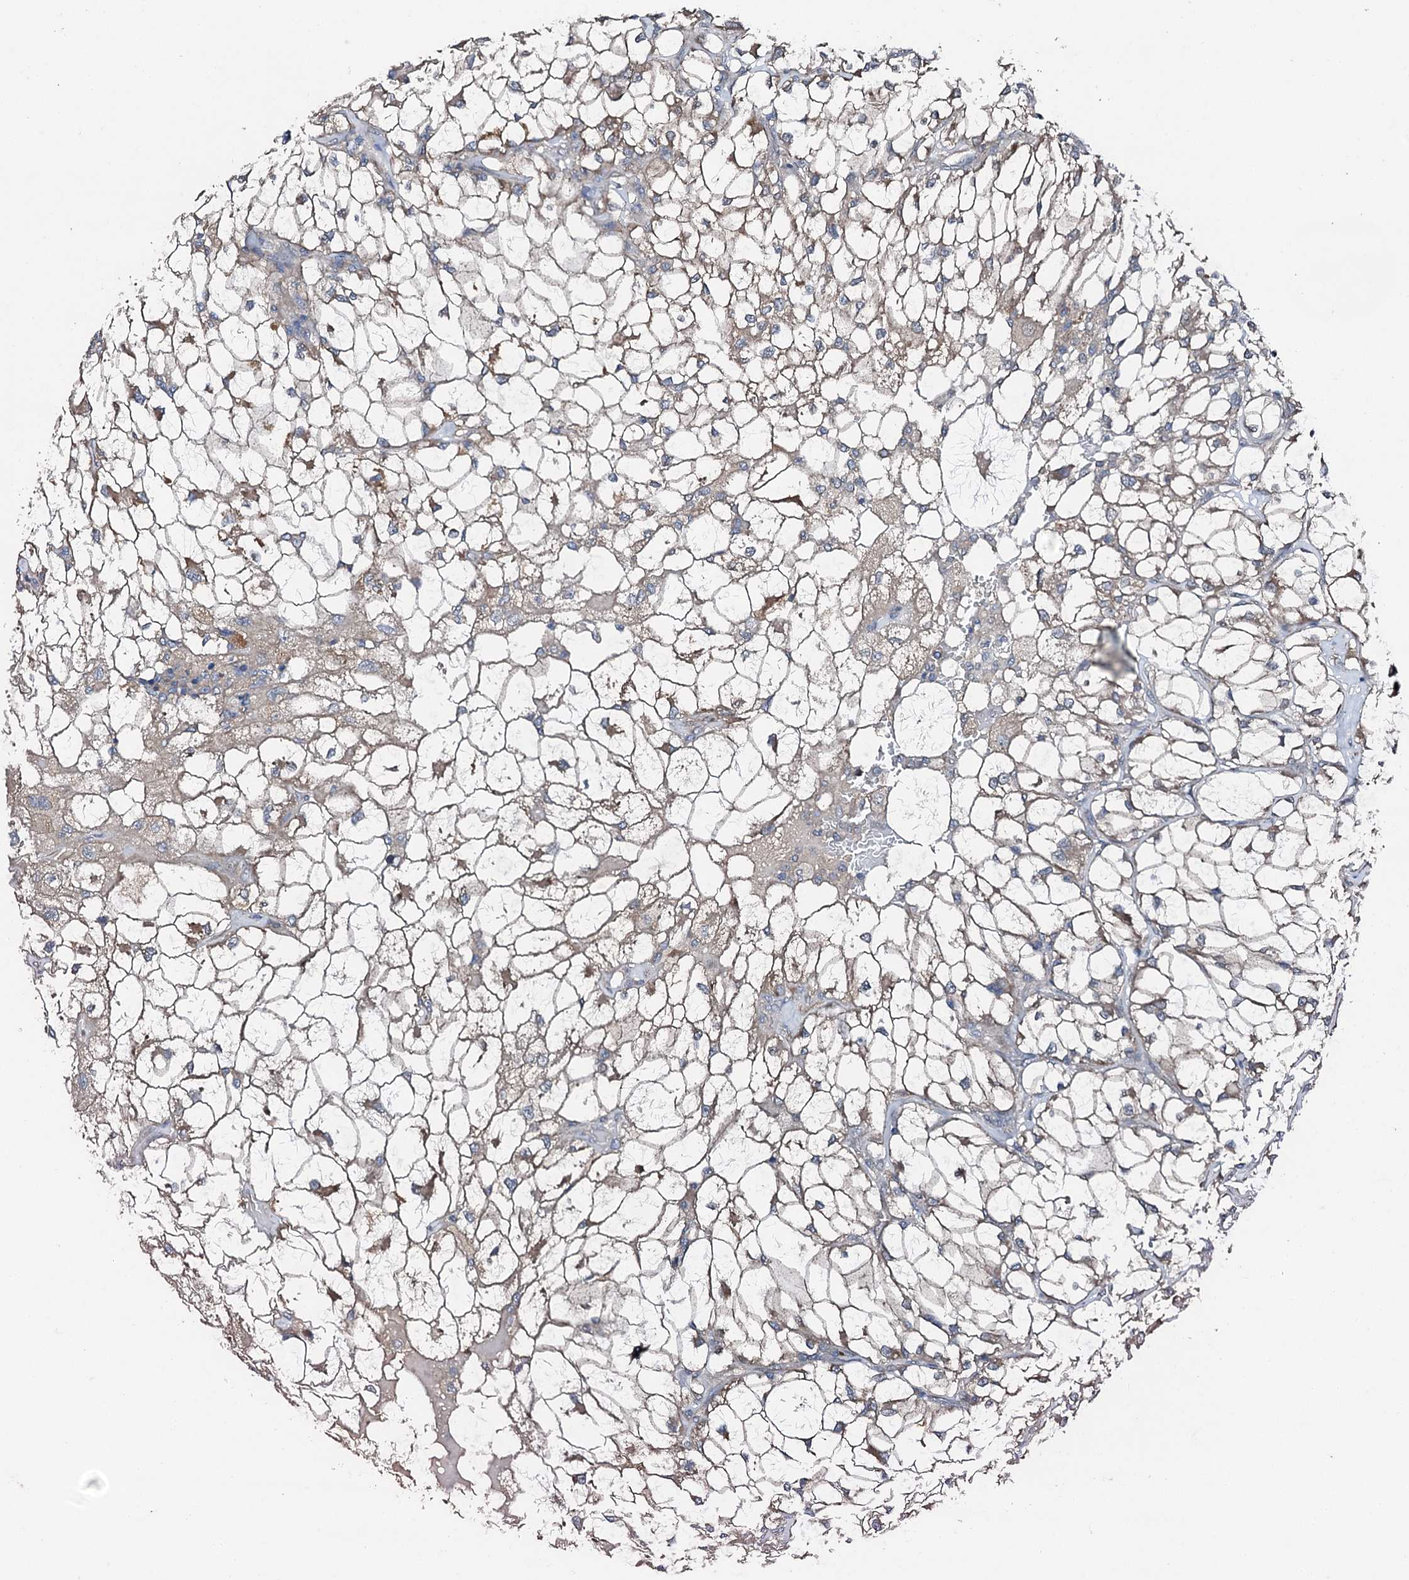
{"staining": {"intensity": "negative", "quantity": "none", "location": "none"}, "tissue": "renal cancer", "cell_type": "Tumor cells", "image_type": "cancer", "snomed": [{"axis": "morphology", "description": "Adenocarcinoma, NOS"}, {"axis": "topography", "description": "Kidney"}], "caption": "Tumor cells are negative for protein expression in human adenocarcinoma (renal).", "gene": "FLYWCH1", "patient": {"sex": "female", "age": 69}}